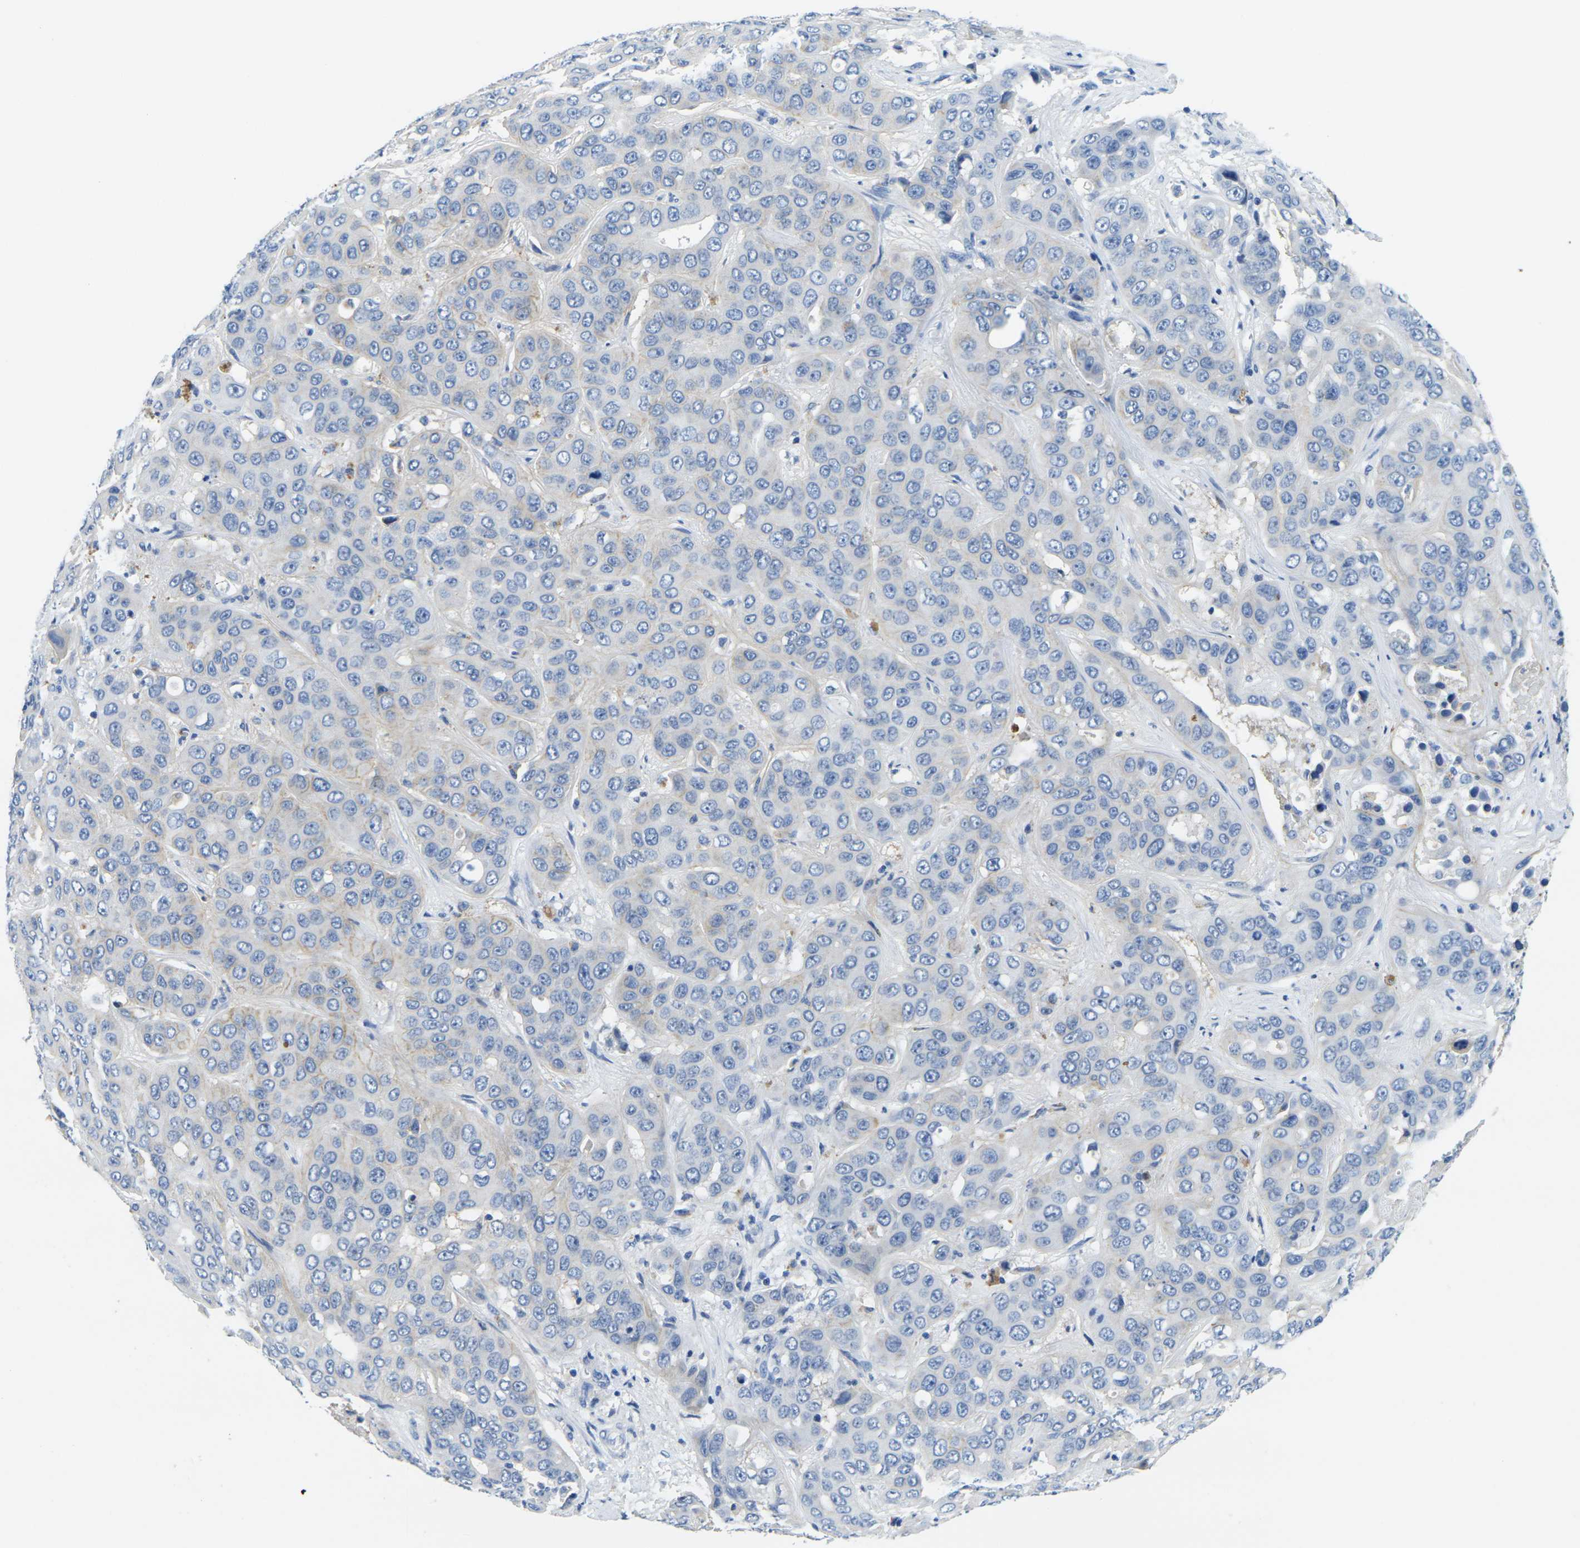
{"staining": {"intensity": "negative", "quantity": "none", "location": "none"}, "tissue": "liver cancer", "cell_type": "Tumor cells", "image_type": "cancer", "snomed": [{"axis": "morphology", "description": "Cholangiocarcinoma"}, {"axis": "topography", "description": "Liver"}], "caption": "Human liver cancer (cholangiocarcinoma) stained for a protein using immunohistochemistry shows no positivity in tumor cells.", "gene": "FAM3D", "patient": {"sex": "female", "age": 52}}